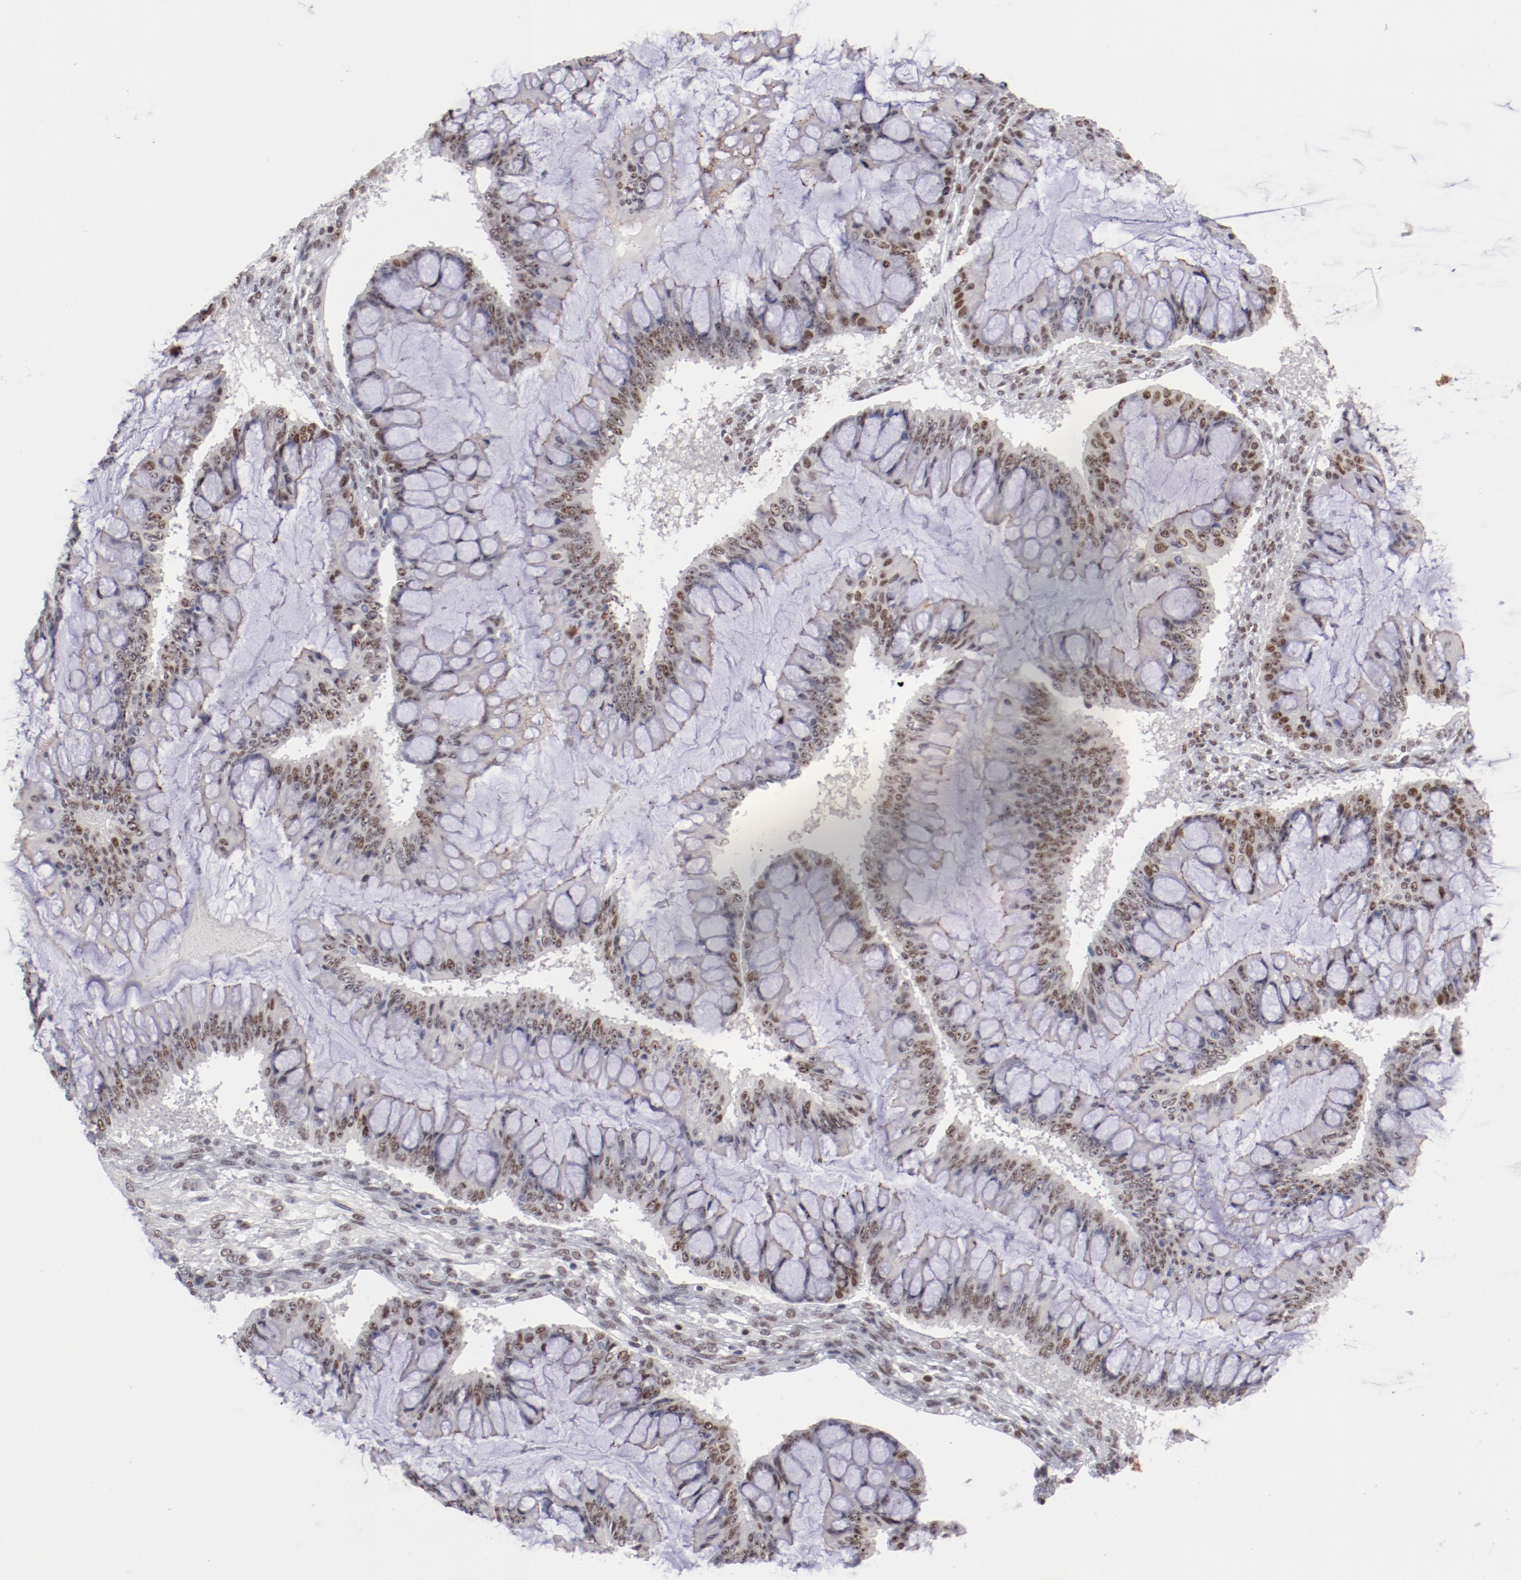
{"staining": {"intensity": "weak", "quantity": ">75%", "location": "nuclear"}, "tissue": "ovarian cancer", "cell_type": "Tumor cells", "image_type": "cancer", "snomed": [{"axis": "morphology", "description": "Cystadenocarcinoma, mucinous, NOS"}, {"axis": "topography", "description": "Ovary"}], "caption": "Protein expression analysis of ovarian cancer (mucinous cystadenocarcinoma) reveals weak nuclear positivity in about >75% of tumor cells.", "gene": "TFAP4", "patient": {"sex": "female", "age": 73}}